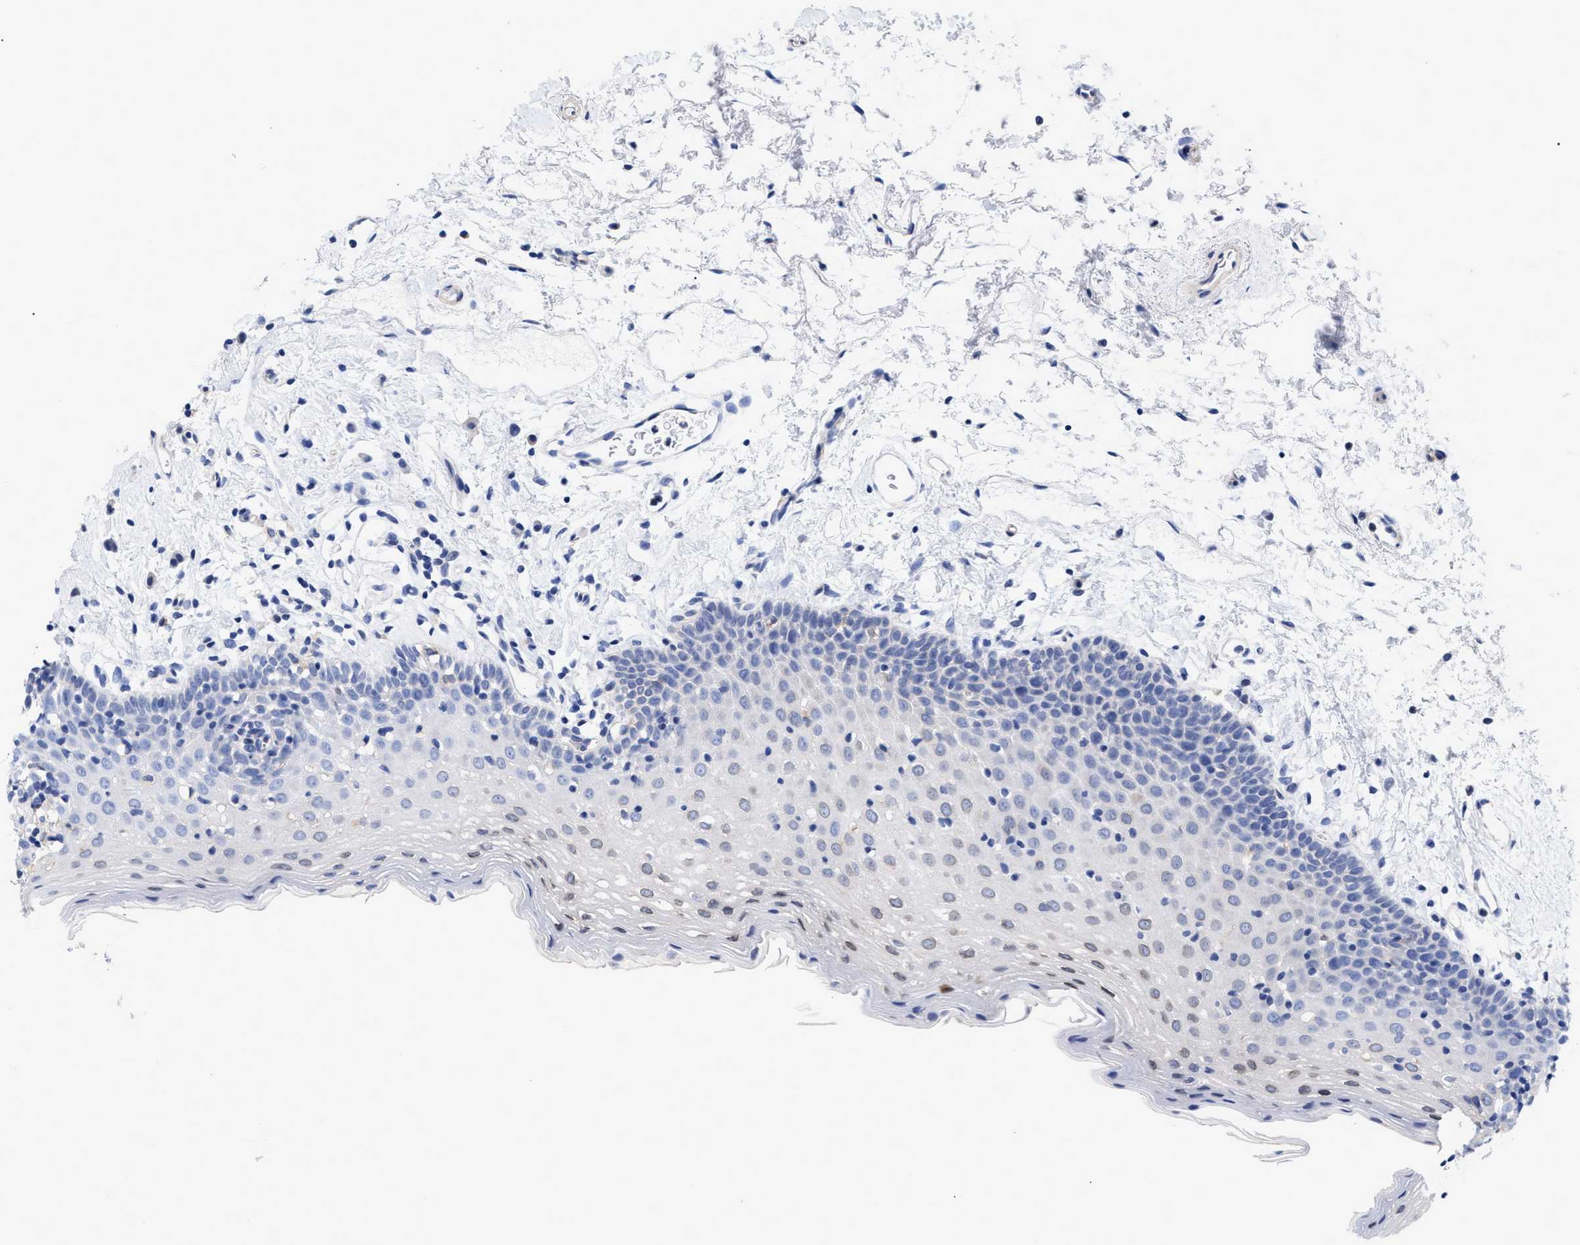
{"staining": {"intensity": "negative", "quantity": "none", "location": "none"}, "tissue": "oral mucosa", "cell_type": "Squamous epithelial cells", "image_type": "normal", "snomed": [{"axis": "morphology", "description": "Normal tissue, NOS"}, {"axis": "topography", "description": "Oral tissue"}], "caption": "Immunohistochemistry (IHC) photomicrograph of normal human oral mucosa stained for a protein (brown), which shows no positivity in squamous epithelial cells.", "gene": "IRAG2", "patient": {"sex": "male", "age": 66}}